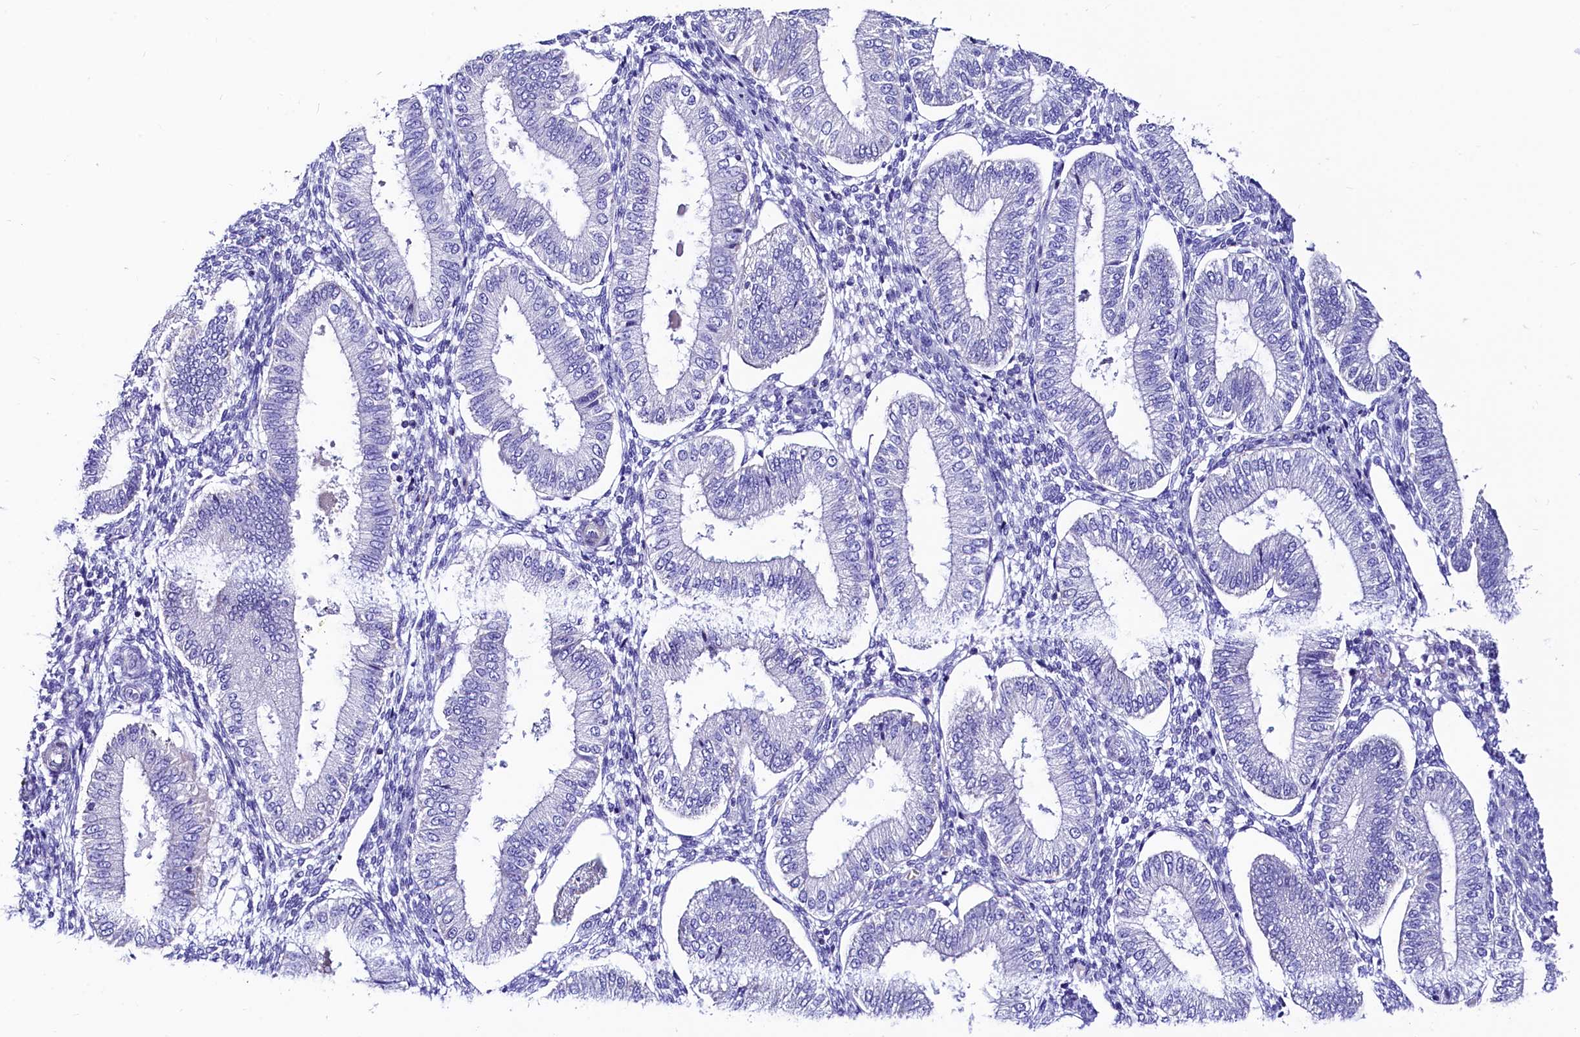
{"staining": {"intensity": "negative", "quantity": "none", "location": "none"}, "tissue": "endometrium", "cell_type": "Cells in endometrial stroma", "image_type": "normal", "snomed": [{"axis": "morphology", "description": "Normal tissue, NOS"}, {"axis": "topography", "description": "Endometrium"}], "caption": "IHC micrograph of normal endometrium: endometrium stained with DAB (3,3'-diaminobenzidine) demonstrates no significant protein expression in cells in endometrial stroma. (DAB immunohistochemistry (IHC) visualized using brightfield microscopy, high magnification).", "gene": "RBP3", "patient": {"sex": "female", "age": 39}}